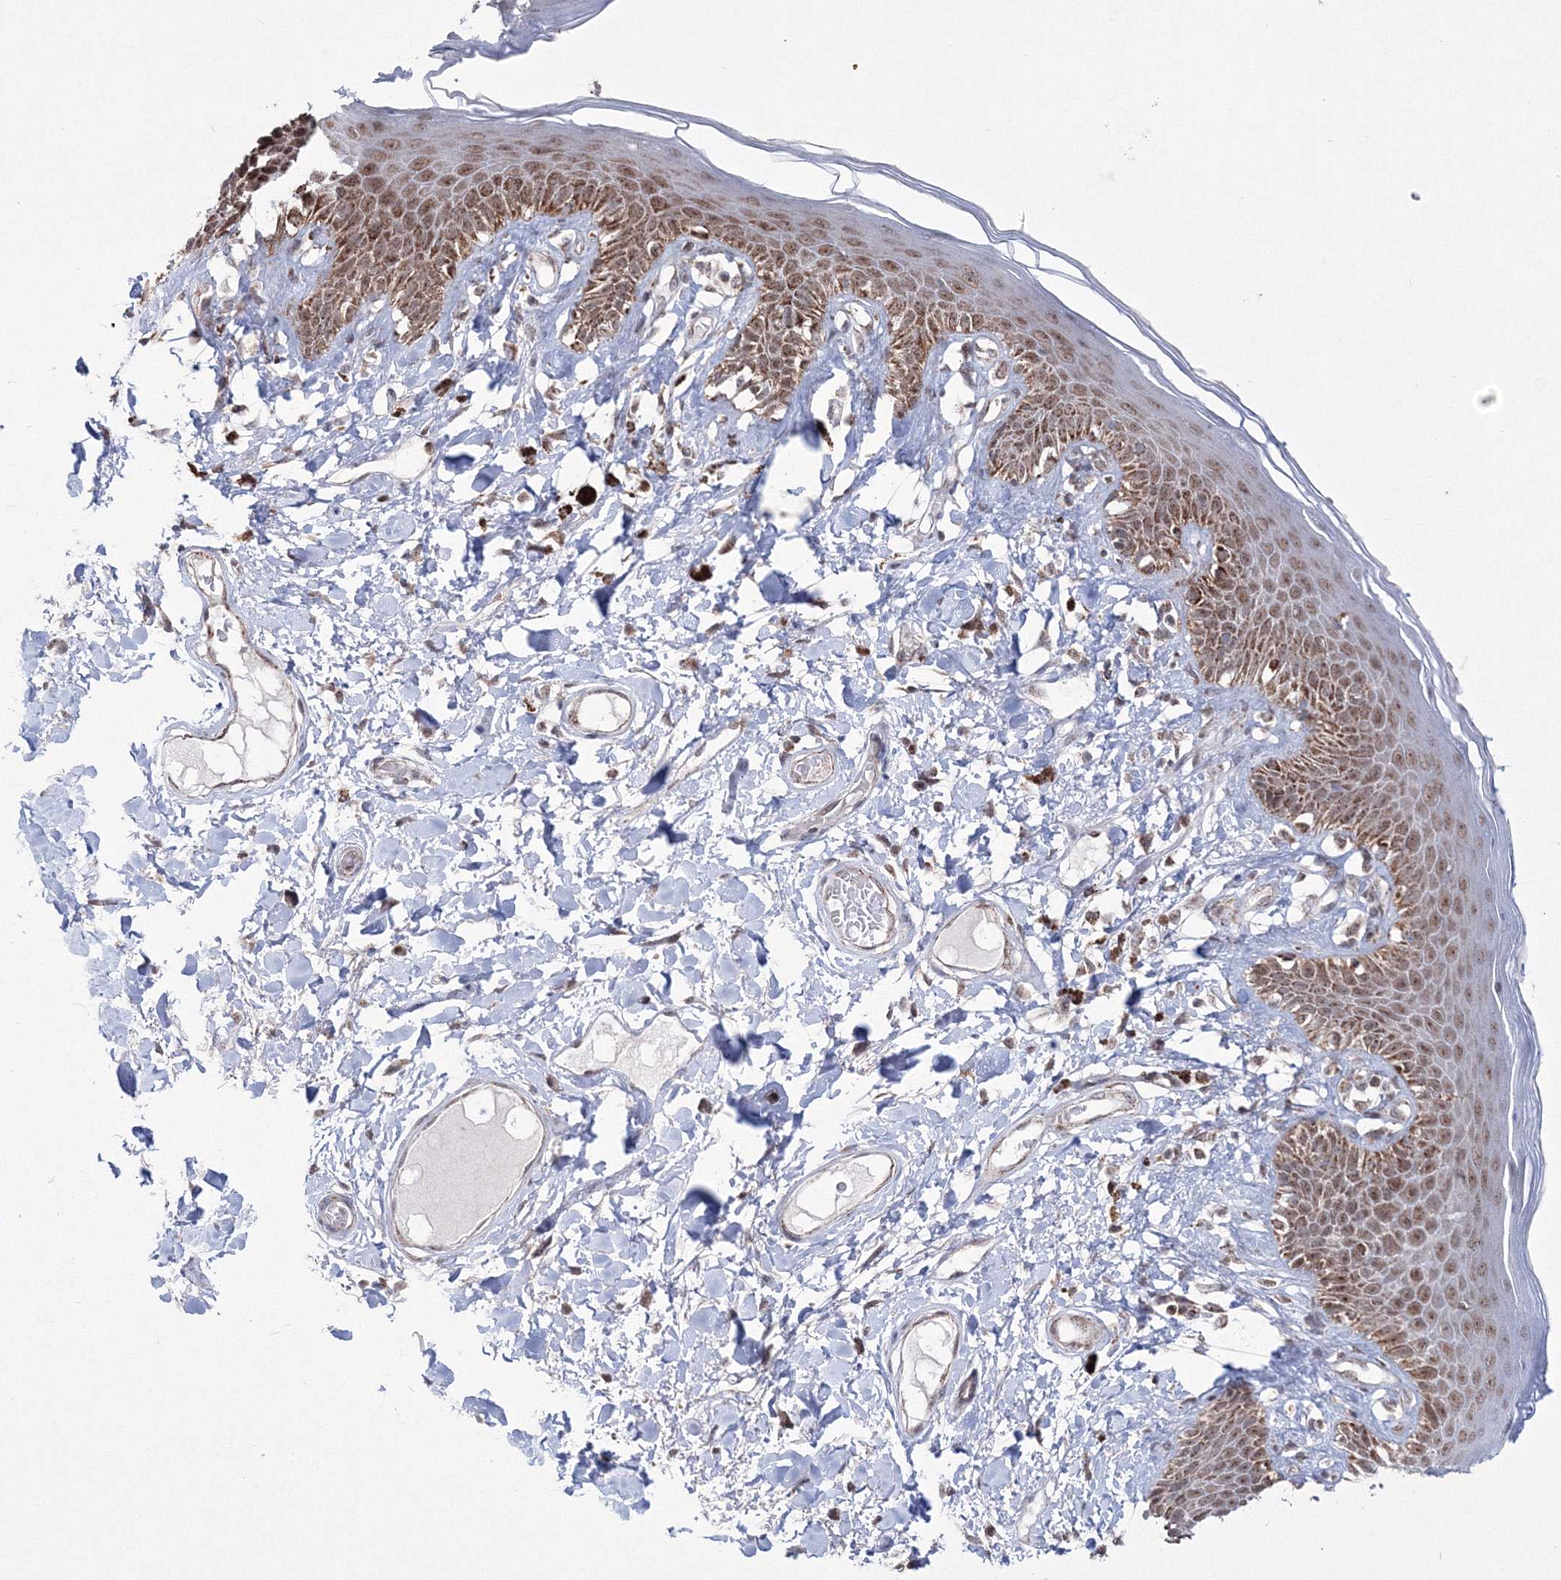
{"staining": {"intensity": "strong", "quantity": "25%-75%", "location": "cytoplasmic/membranous,nuclear"}, "tissue": "skin", "cell_type": "Epidermal cells", "image_type": "normal", "snomed": [{"axis": "morphology", "description": "Normal tissue, NOS"}, {"axis": "topography", "description": "Anal"}], "caption": "IHC micrograph of benign human skin stained for a protein (brown), which shows high levels of strong cytoplasmic/membranous,nuclear expression in approximately 25%-75% of epidermal cells.", "gene": "GRSF1", "patient": {"sex": "female", "age": 78}}